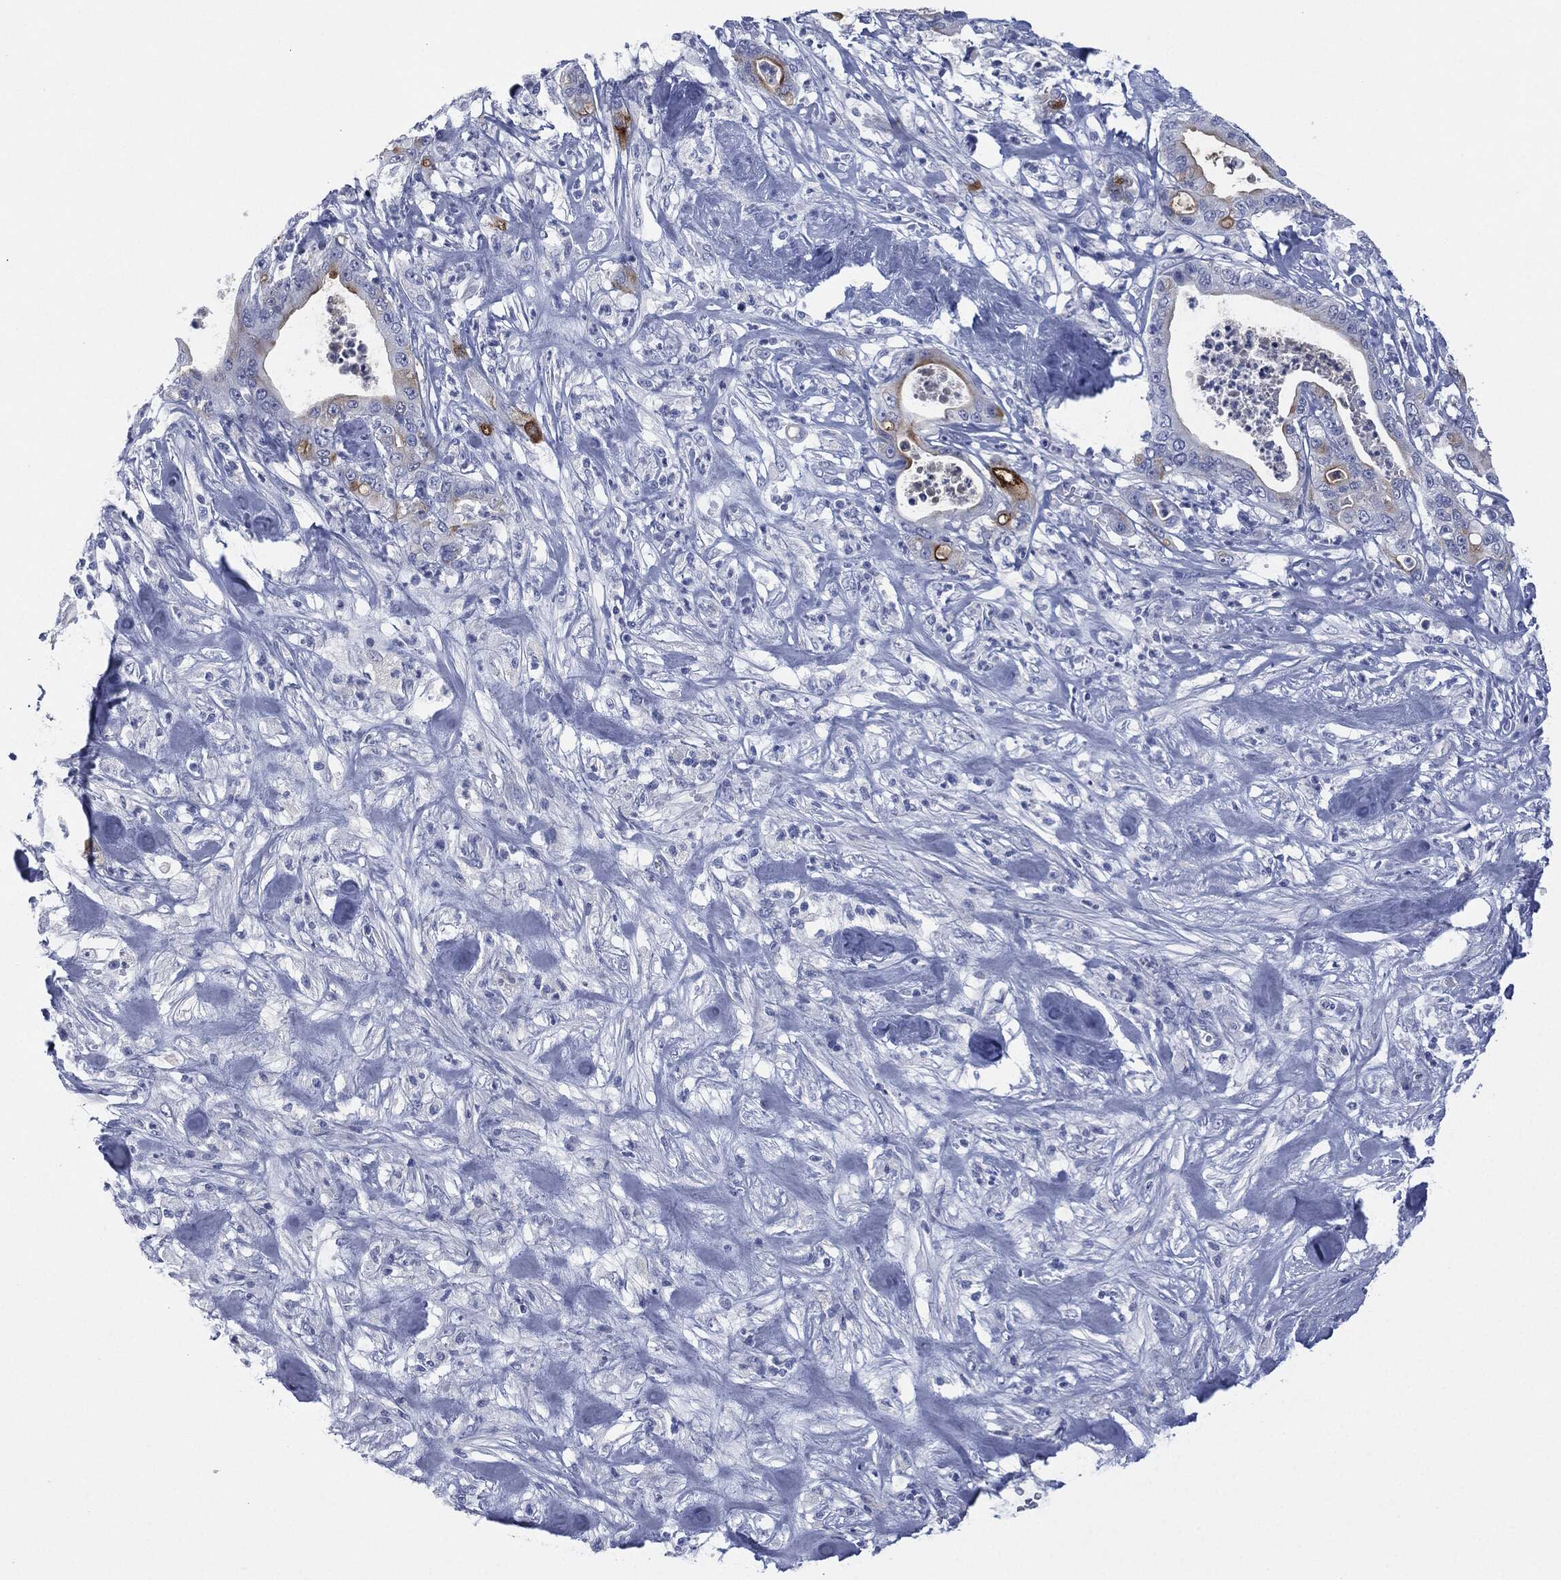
{"staining": {"intensity": "moderate", "quantity": "<25%", "location": "cytoplasmic/membranous"}, "tissue": "pancreatic cancer", "cell_type": "Tumor cells", "image_type": "cancer", "snomed": [{"axis": "morphology", "description": "Adenocarcinoma, NOS"}, {"axis": "topography", "description": "Pancreas"}], "caption": "The image displays staining of pancreatic adenocarcinoma, revealing moderate cytoplasmic/membranous protein positivity (brown color) within tumor cells. The staining was performed using DAB to visualize the protein expression in brown, while the nuclei were stained in blue with hematoxylin (Magnification: 20x).", "gene": "MUC16", "patient": {"sex": "male", "age": 71}}